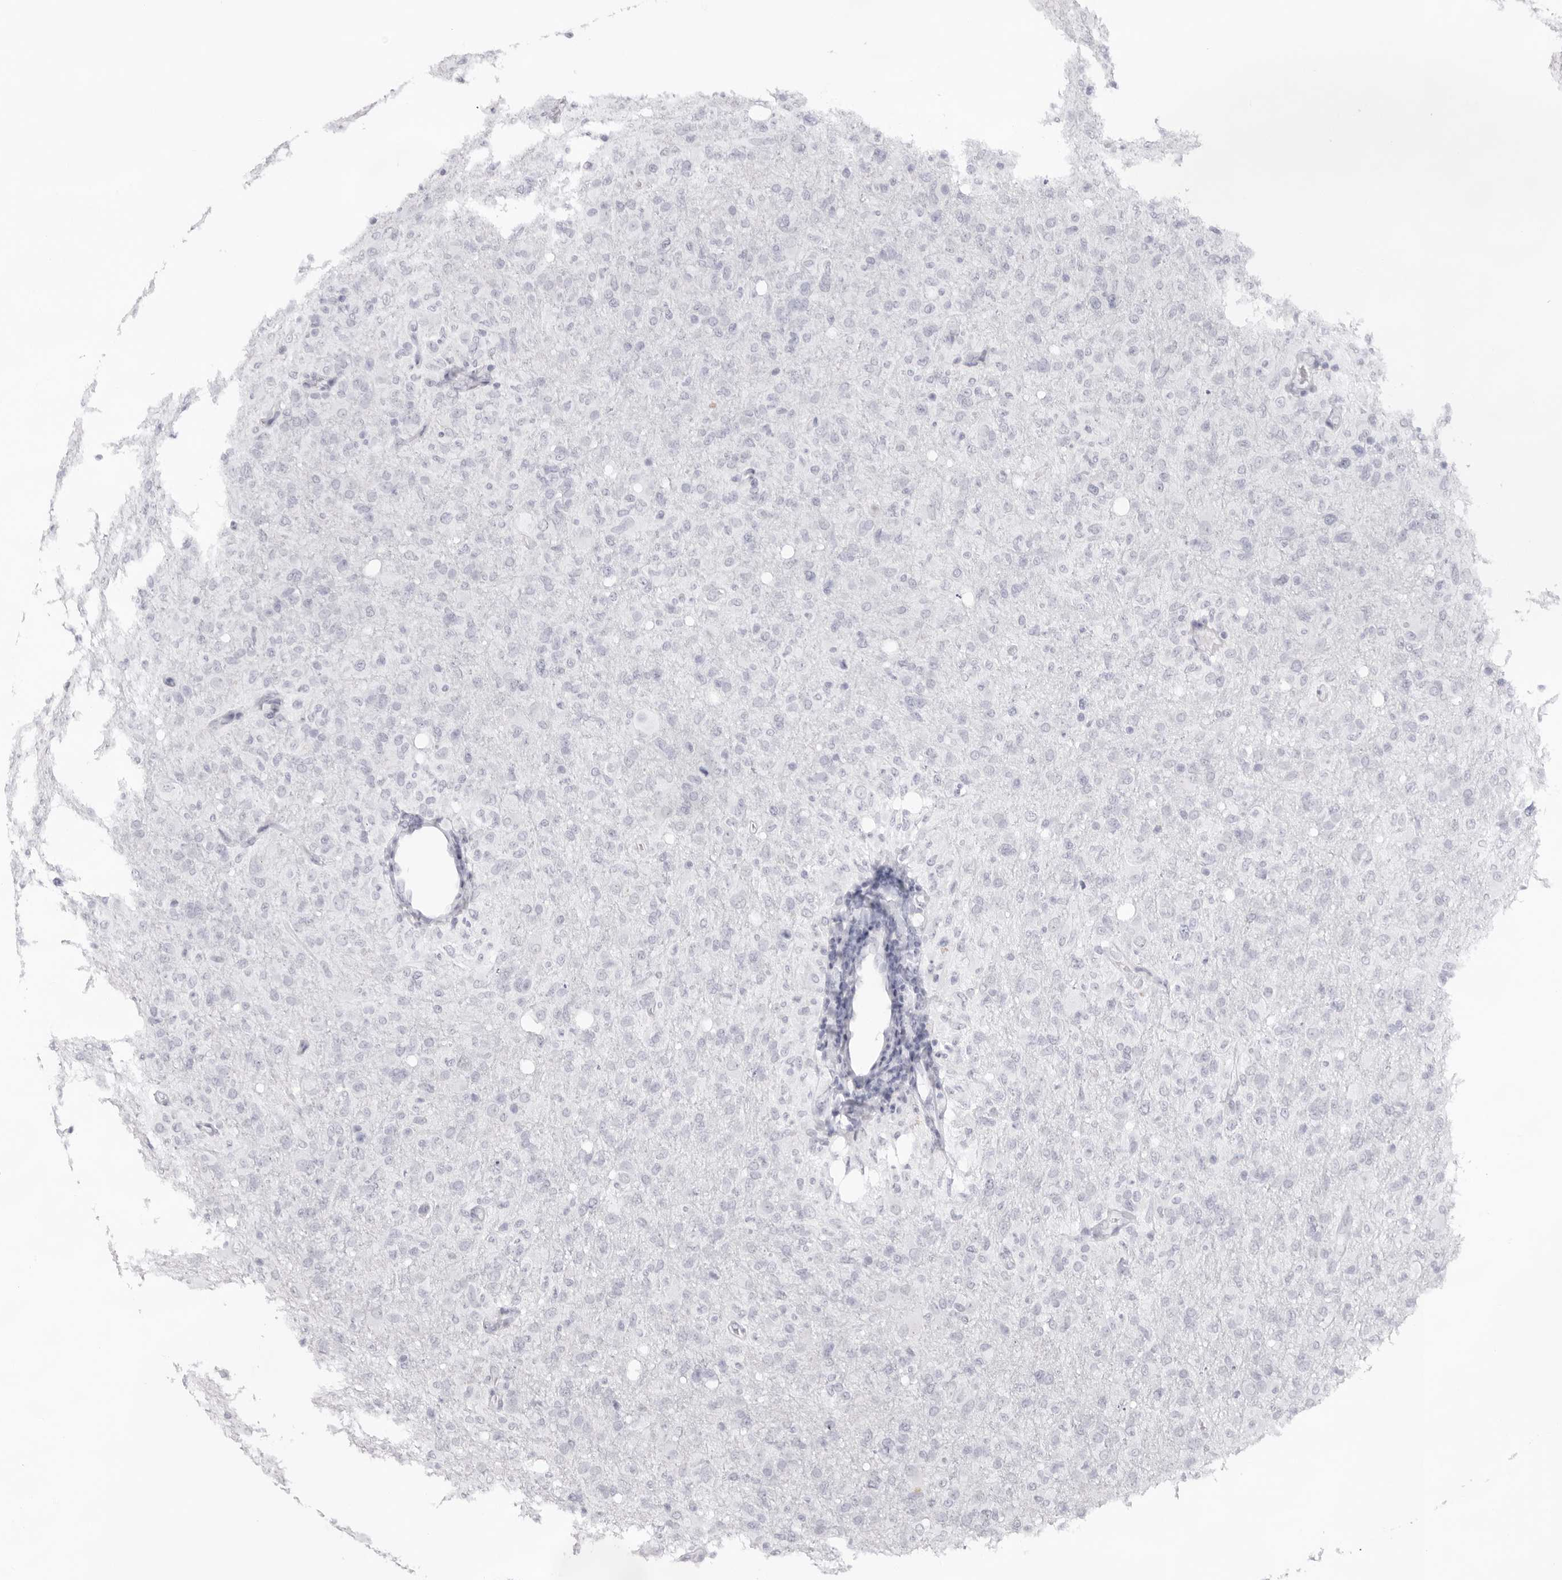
{"staining": {"intensity": "negative", "quantity": "none", "location": "none"}, "tissue": "glioma", "cell_type": "Tumor cells", "image_type": "cancer", "snomed": [{"axis": "morphology", "description": "Glioma, malignant, High grade"}, {"axis": "topography", "description": "Brain"}], "caption": "Immunohistochemistry of malignant high-grade glioma exhibits no expression in tumor cells. Brightfield microscopy of immunohistochemistry (IHC) stained with DAB (3,3'-diaminobenzidine) (brown) and hematoxylin (blue), captured at high magnification.", "gene": "KLK12", "patient": {"sex": "female", "age": 57}}